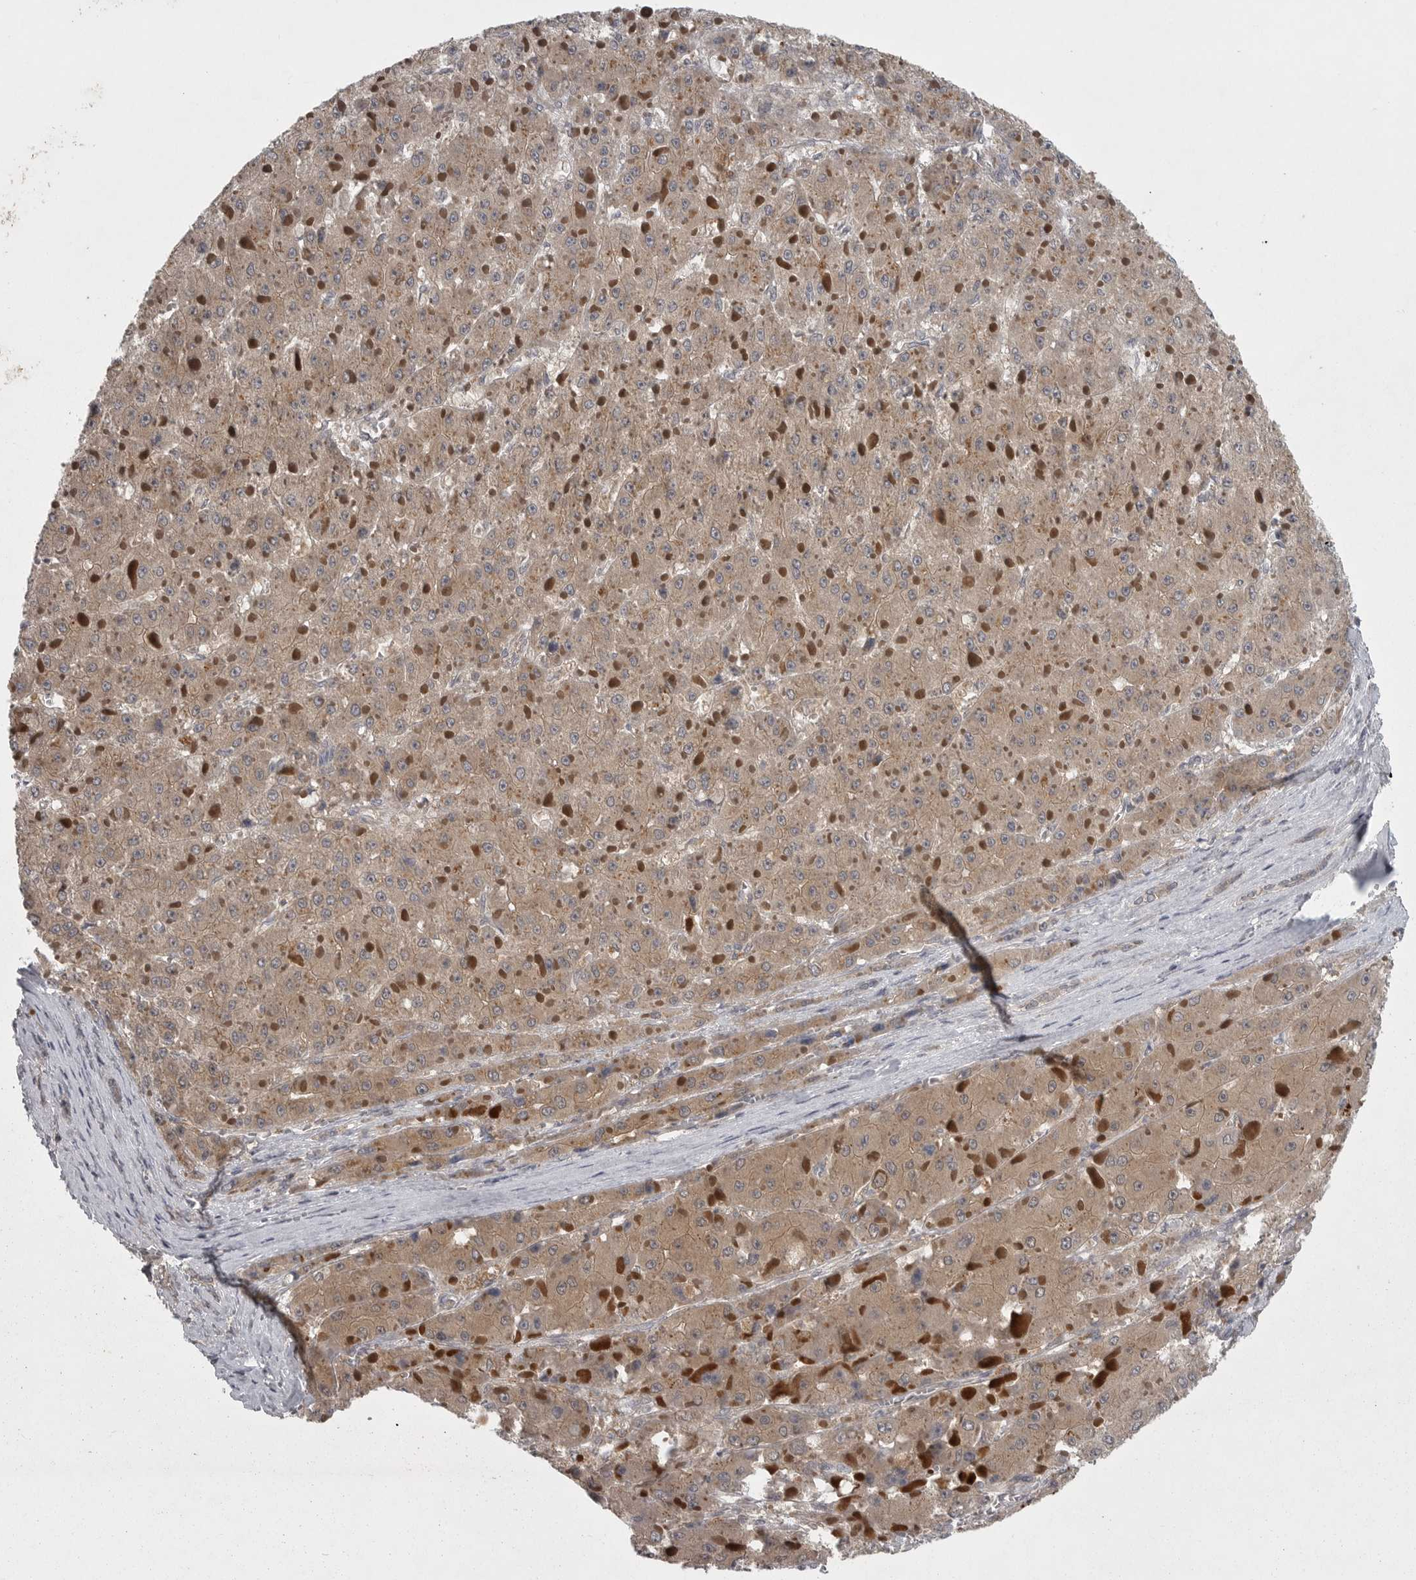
{"staining": {"intensity": "moderate", "quantity": ">75%", "location": "cytoplasmic/membranous"}, "tissue": "liver cancer", "cell_type": "Tumor cells", "image_type": "cancer", "snomed": [{"axis": "morphology", "description": "Carcinoma, Hepatocellular, NOS"}, {"axis": "topography", "description": "Liver"}], "caption": "Immunohistochemistry (DAB) staining of human hepatocellular carcinoma (liver) exhibits moderate cytoplasmic/membranous protein expression in approximately >75% of tumor cells. Nuclei are stained in blue.", "gene": "PHF13", "patient": {"sex": "female", "age": 73}}